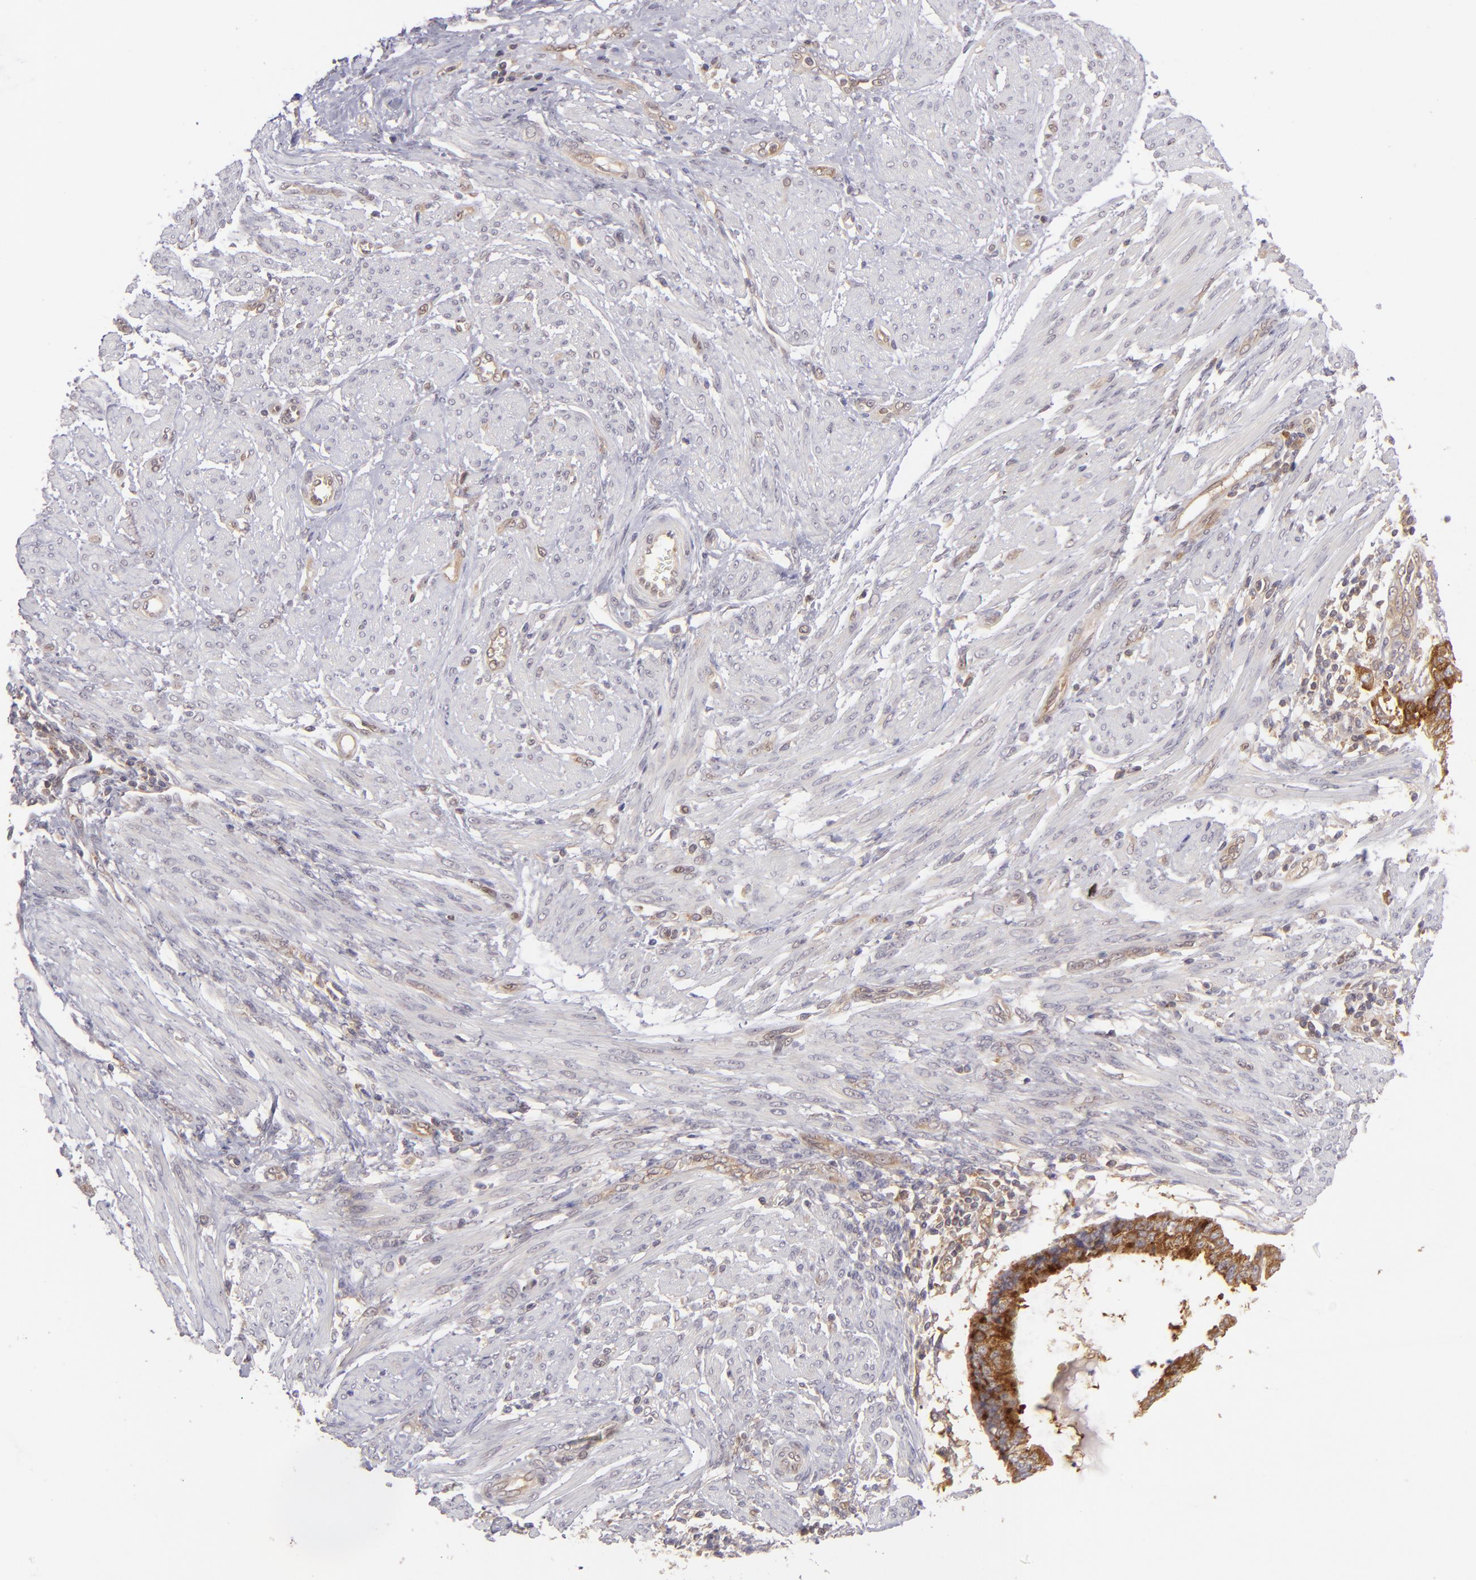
{"staining": {"intensity": "strong", "quantity": ">75%", "location": "cytoplasmic/membranous"}, "tissue": "endometrial cancer", "cell_type": "Tumor cells", "image_type": "cancer", "snomed": [{"axis": "morphology", "description": "Adenocarcinoma, NOS"}, {"axis": "topography", "description": "Endometrium"}], "caption": "Tumor cells reveal high levels of strong cytoplasmic/membranous staining in approximately >75% of cells in endometrial cancer. Ihc stains the protein in brown and the nuclei are stained blue.", "gene": "PTPN13", "patient": {"sex": "female", "age": 63}}